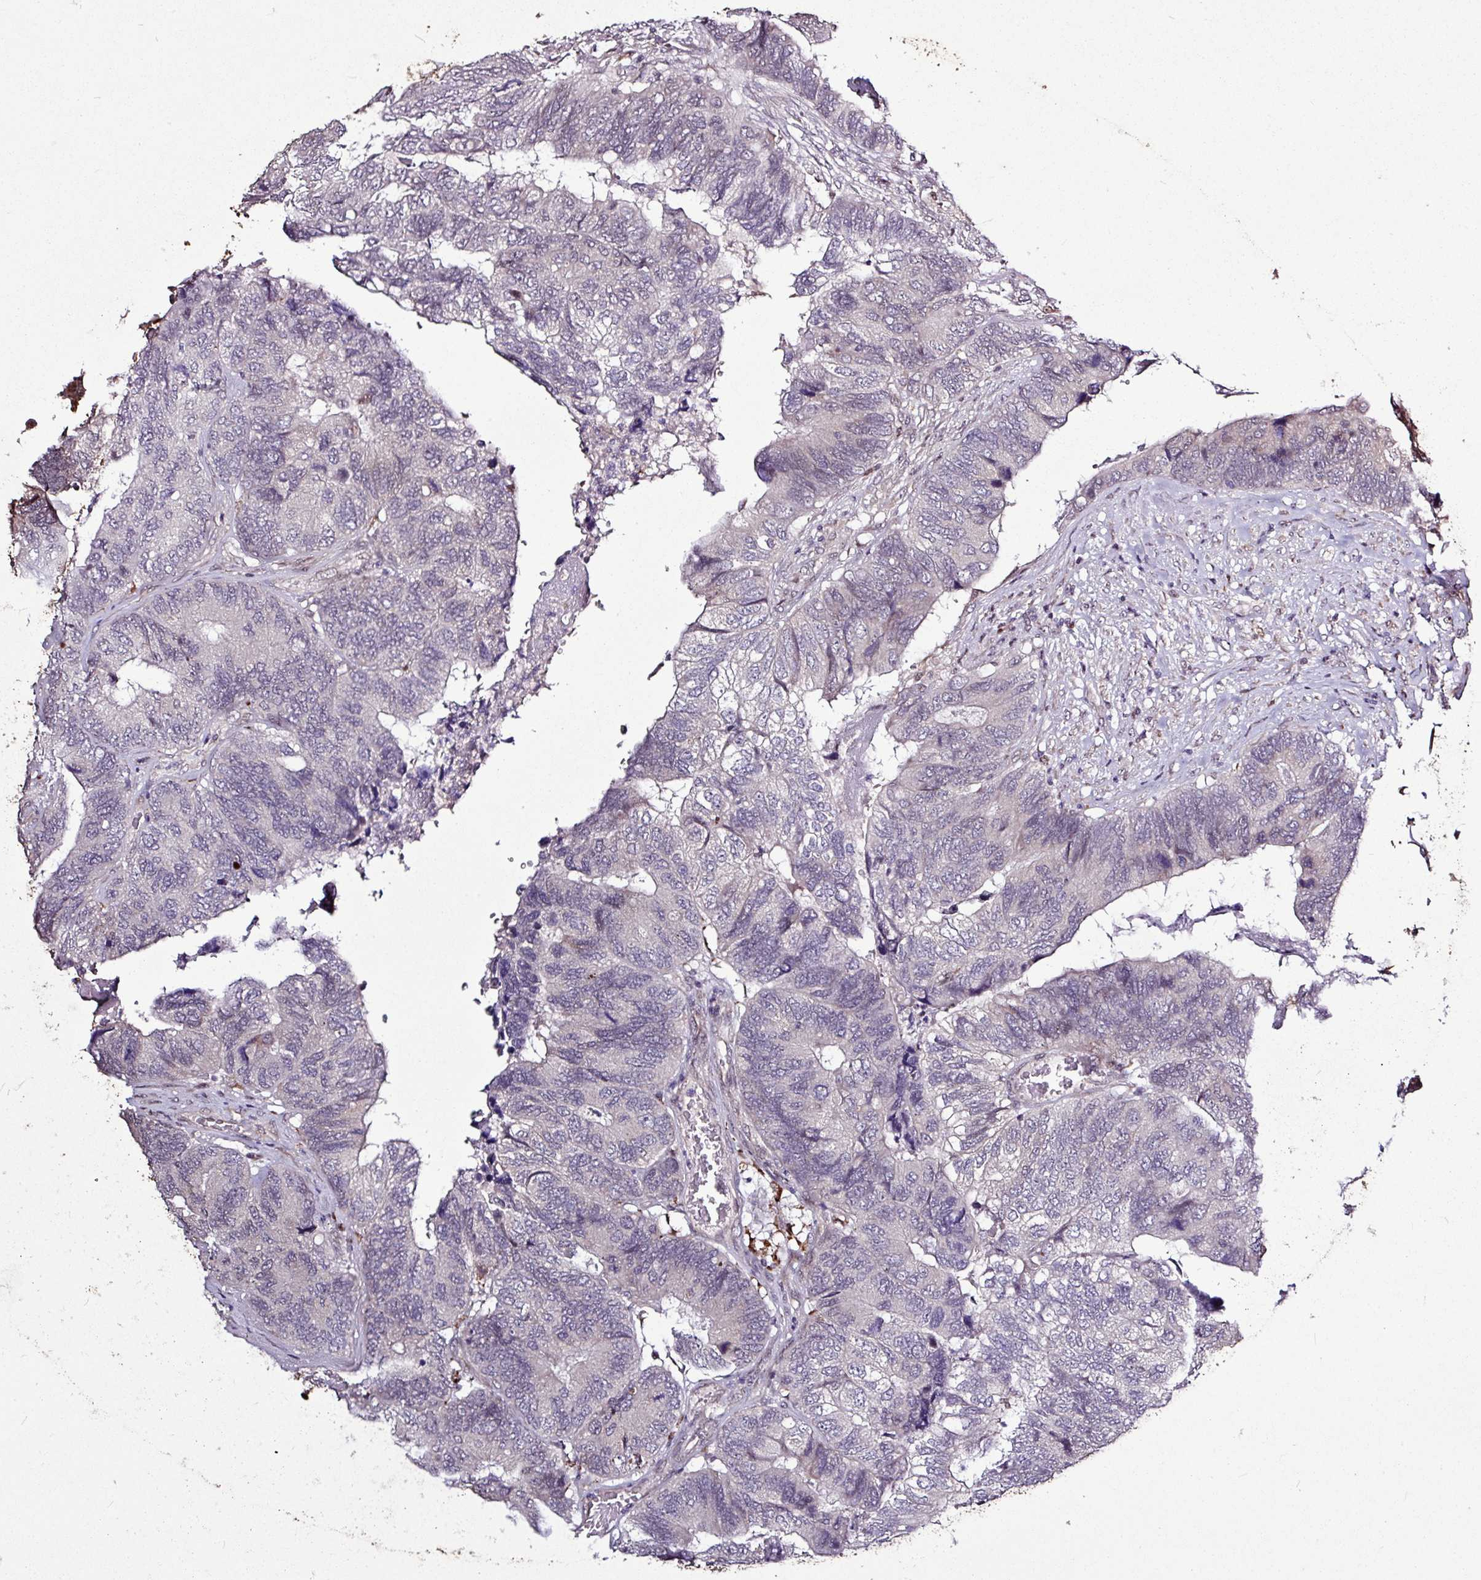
{"staining": {"intensity": "negative", "quantity": "none", "location": "none"}, "tissue": "colorectal cancer", "cell_type": "Tumor cells", "image_type": "cancer", "snomed": [{"axis": "morphology", "description": "Adenocarcinoma, NOS"}, {"axis": "topography", "description": "Colon"}], "caption": "Colorectal adenocarcinoma was stained to show a protein in brown. There is no significant expression in tumor cells. (DAB immunohistochemistry with hematoxylin counter stain).", "gene": "SKIC2", "patient": {"sex": "female", "age": 67}}